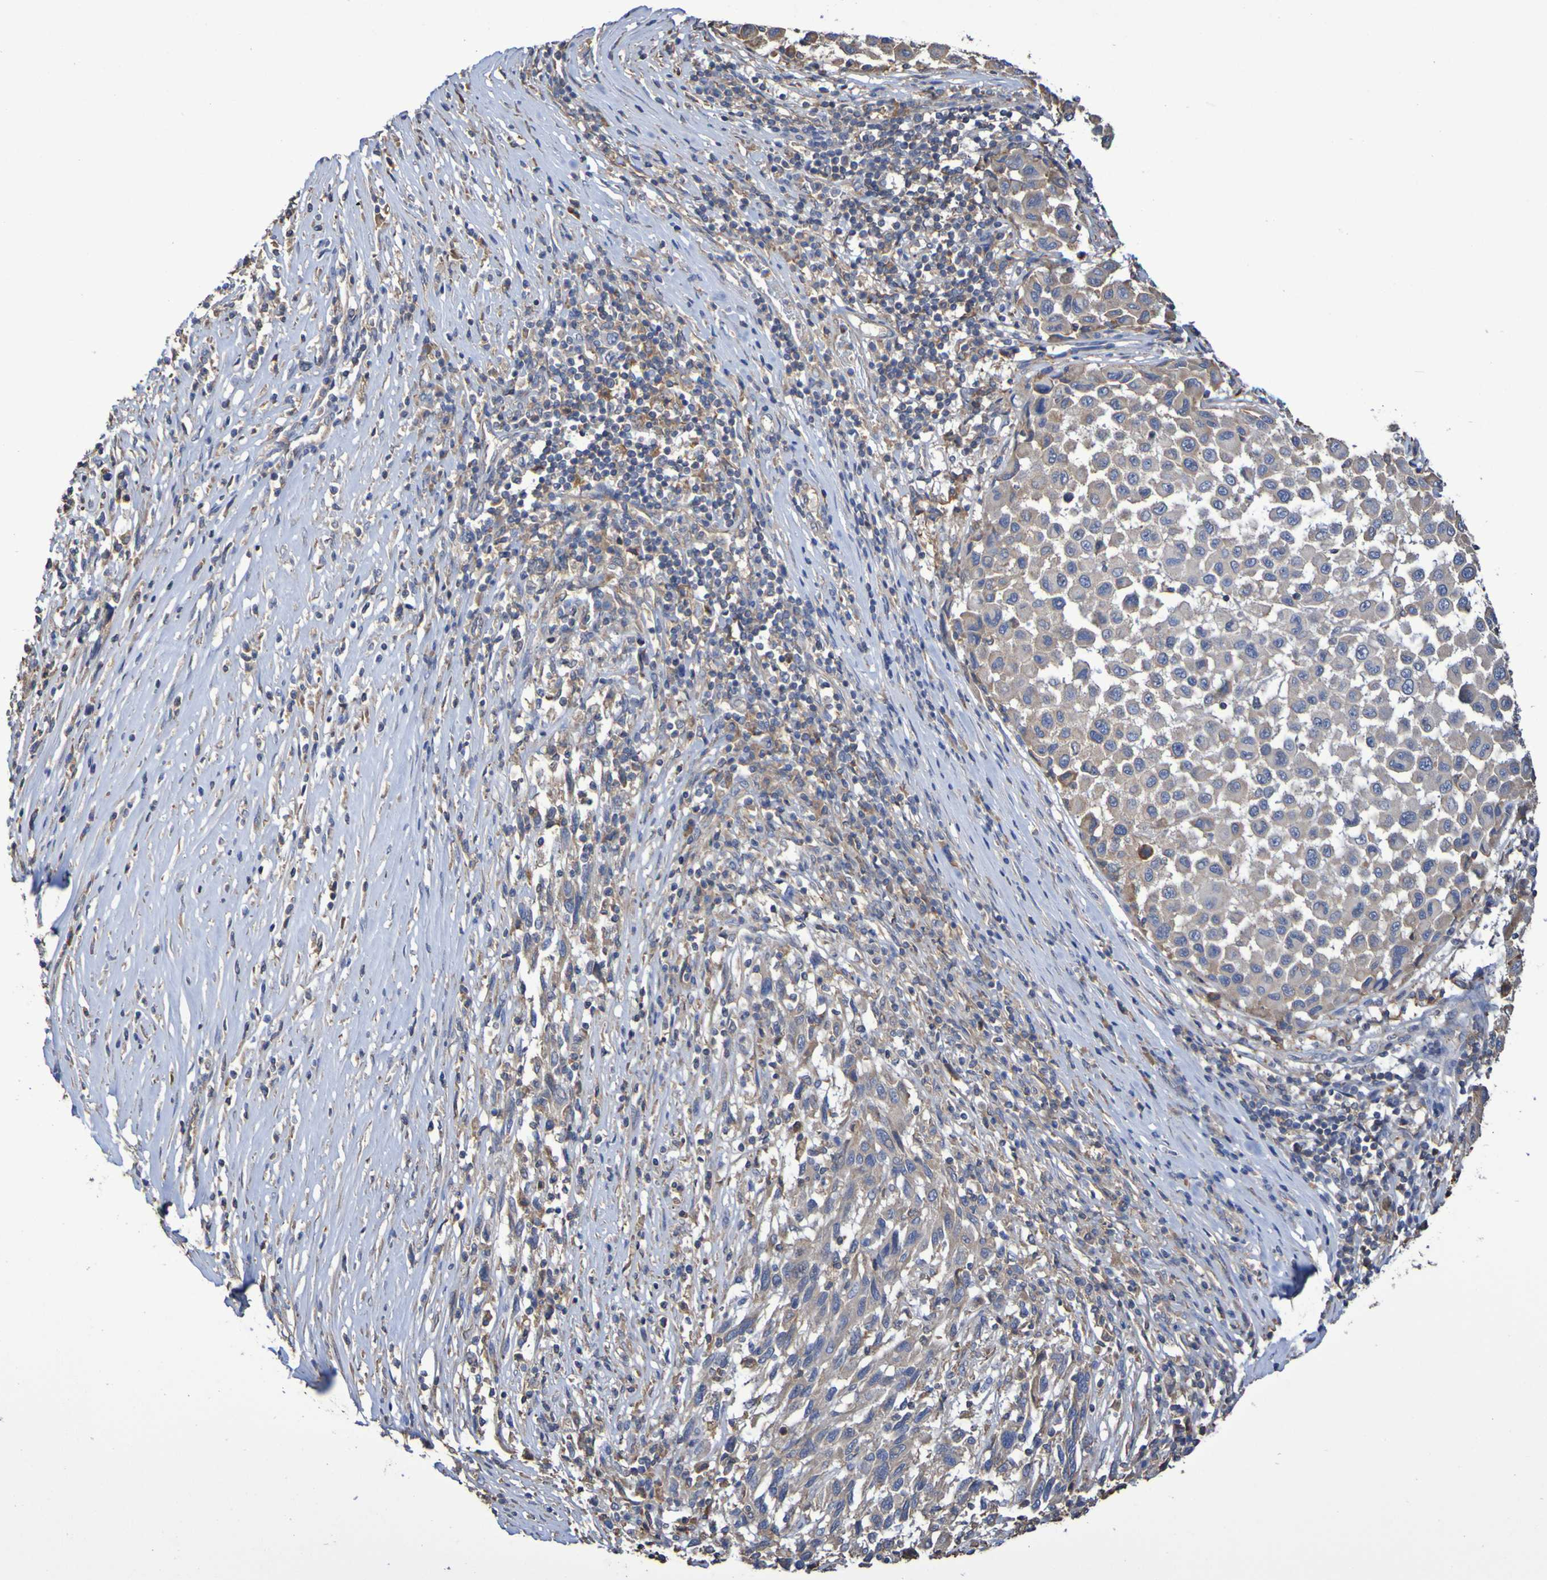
{"staining": {"intensity": "weak", "quantity": "<25%", "location": "cytoplasmic/membranous"}, "tissue": "melanoma", "cell_type": "Tumor cells", "image_type": "cancer", "snomed": [{"axis": "morphology", "description": "Malignant melanoma, Metastatic site"}, {"axis": "topography", "description": "Lymph node"}], "caption": "Immunohistochemistry of melanoma exhibits no expression in tumor cells.", "gene": "SYNJ1", "patient": {"sex": "male", "age": 61}}